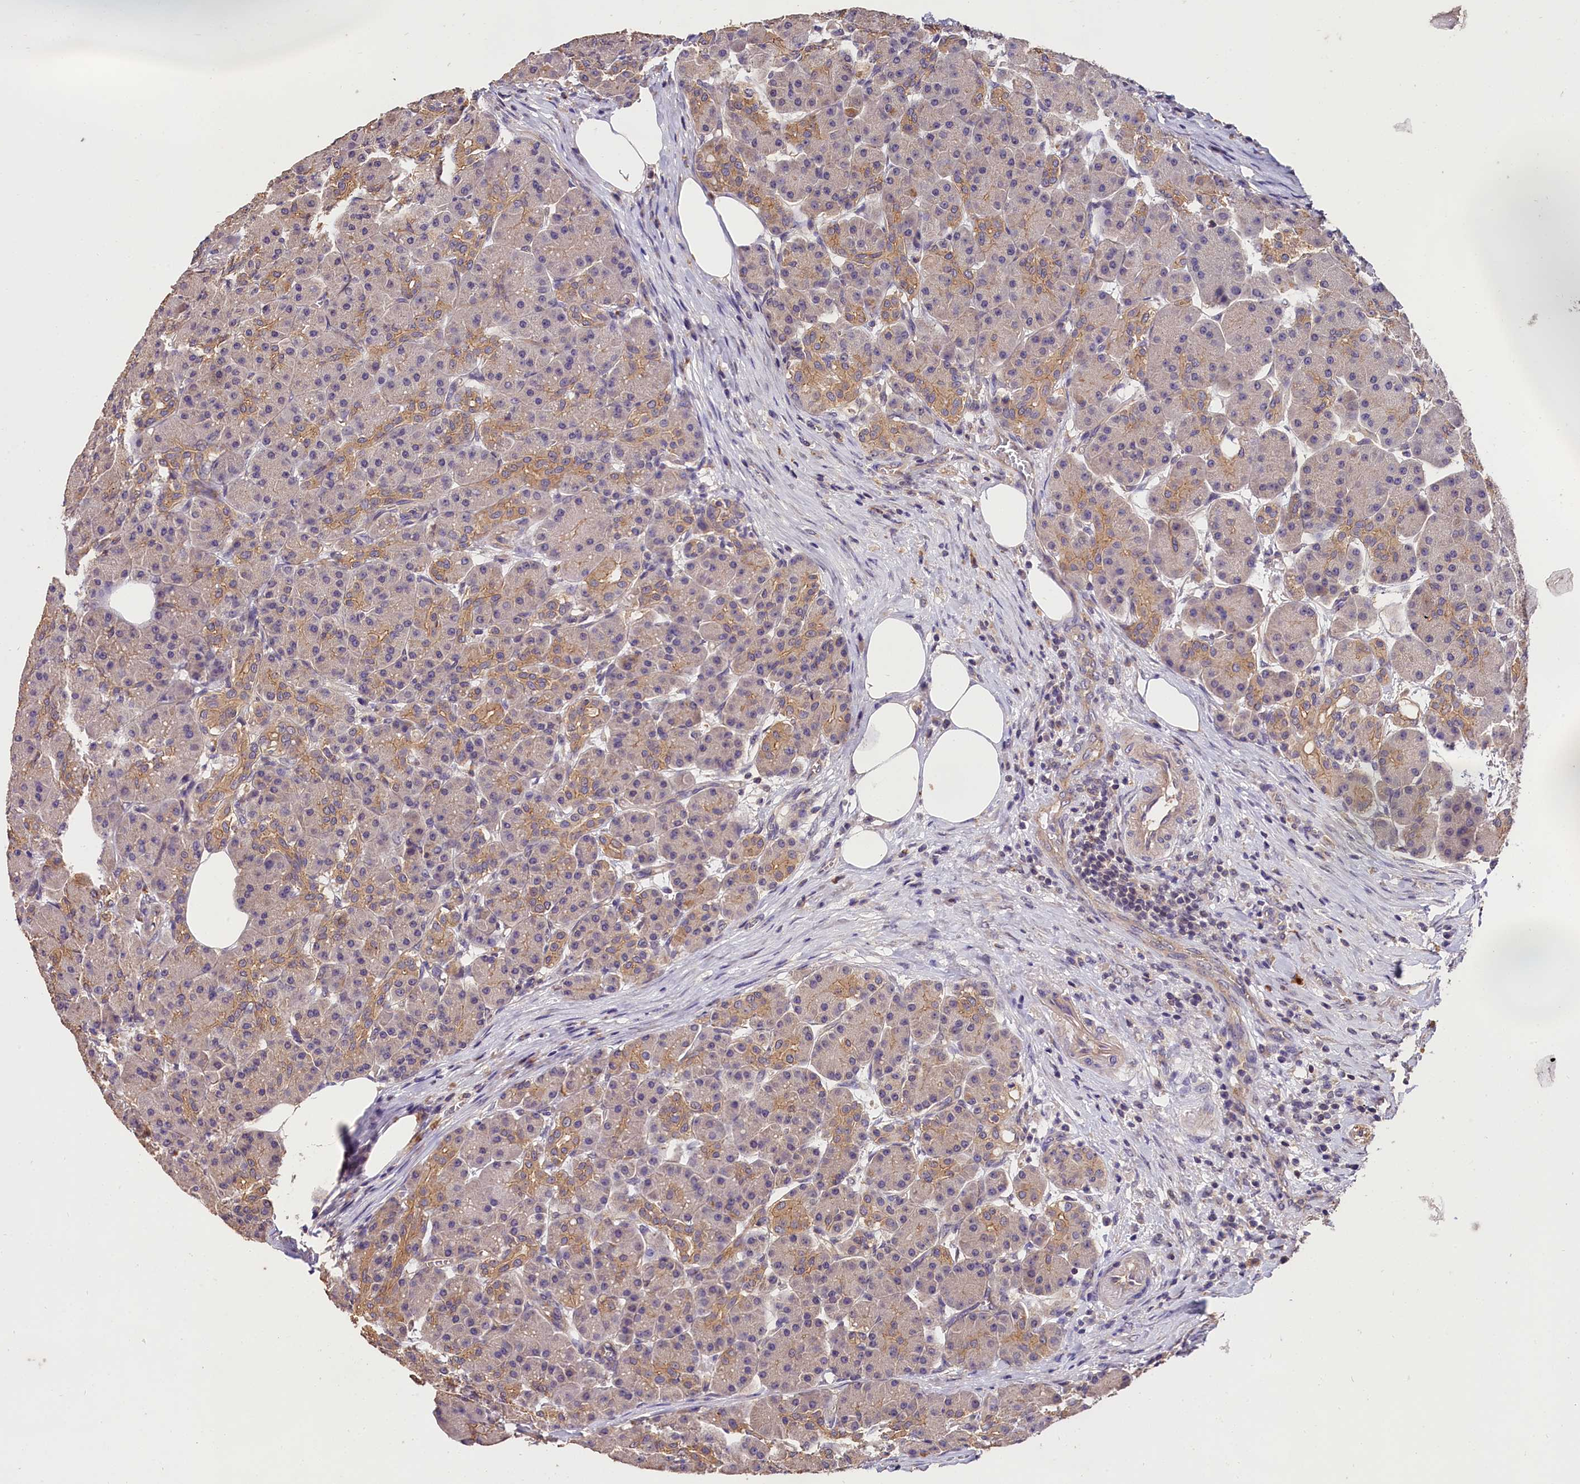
{"staining": {"intensity": "moderate", "quantity": "<25%", "location": "cytoplasmic/membranous"}, "tissue": "pancreas", "cell_type": "Exocrine glandular cells", "image_type": "normal", "snomed": [{"axis": "morphology", "description": "Normal tissue, NOS"}, {"axis": "topography", "description": "Pancreas"}], "caption": "An immunohistochemistry (IHC) micrograph of benign tissue is shown. Protein staining in brown labels moderate cytoplasmic/membranous positivity in pancreas within exocrine glandular cells.", "gene": "OAS3", "patient": {"sex": "male", "age": 63}}